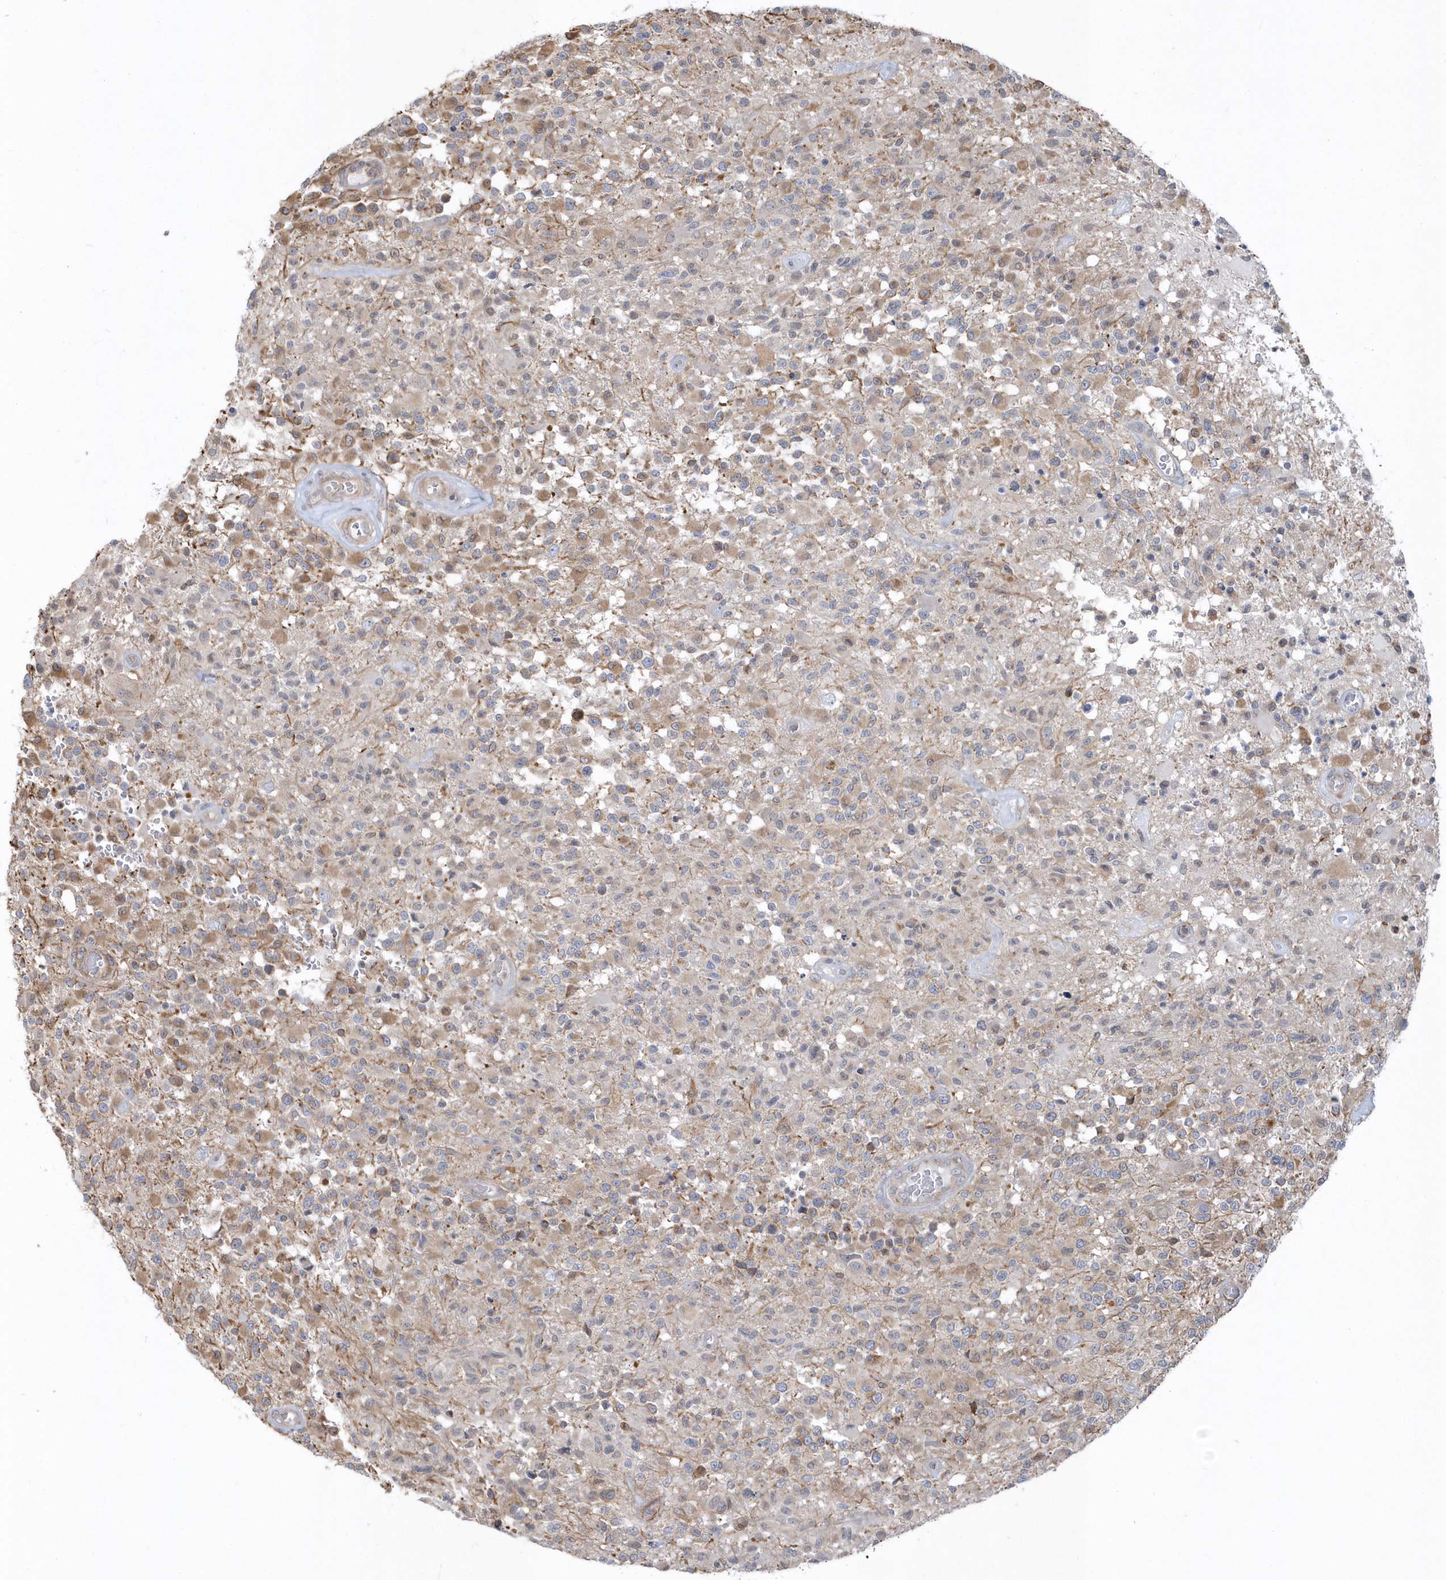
{"staining": {"intensity": "negative", "quantity": "none", "location": "none"}, "tissue": "glioma", "cell_type": "Tumor cells", "image_type": "cancer", "snomed": [{"axis": "morphology", "description": "Glioma, malignant, High grade"}, {"axis": "morphology", "description": "Glioblastoma, NOS"}, {"axis": "topography", "description": "Brain"}], "caption": "Tumor cells are negative for protein expression in human glioblastoma. (Stains: DAB (3,3'-diaminobenzidine) IHC with hematoxylin counter stain, Microscopy: brightfield microscopy at high magnification).", "gene": "DHX57", "patient": {"sex": "male", "age": 60}}